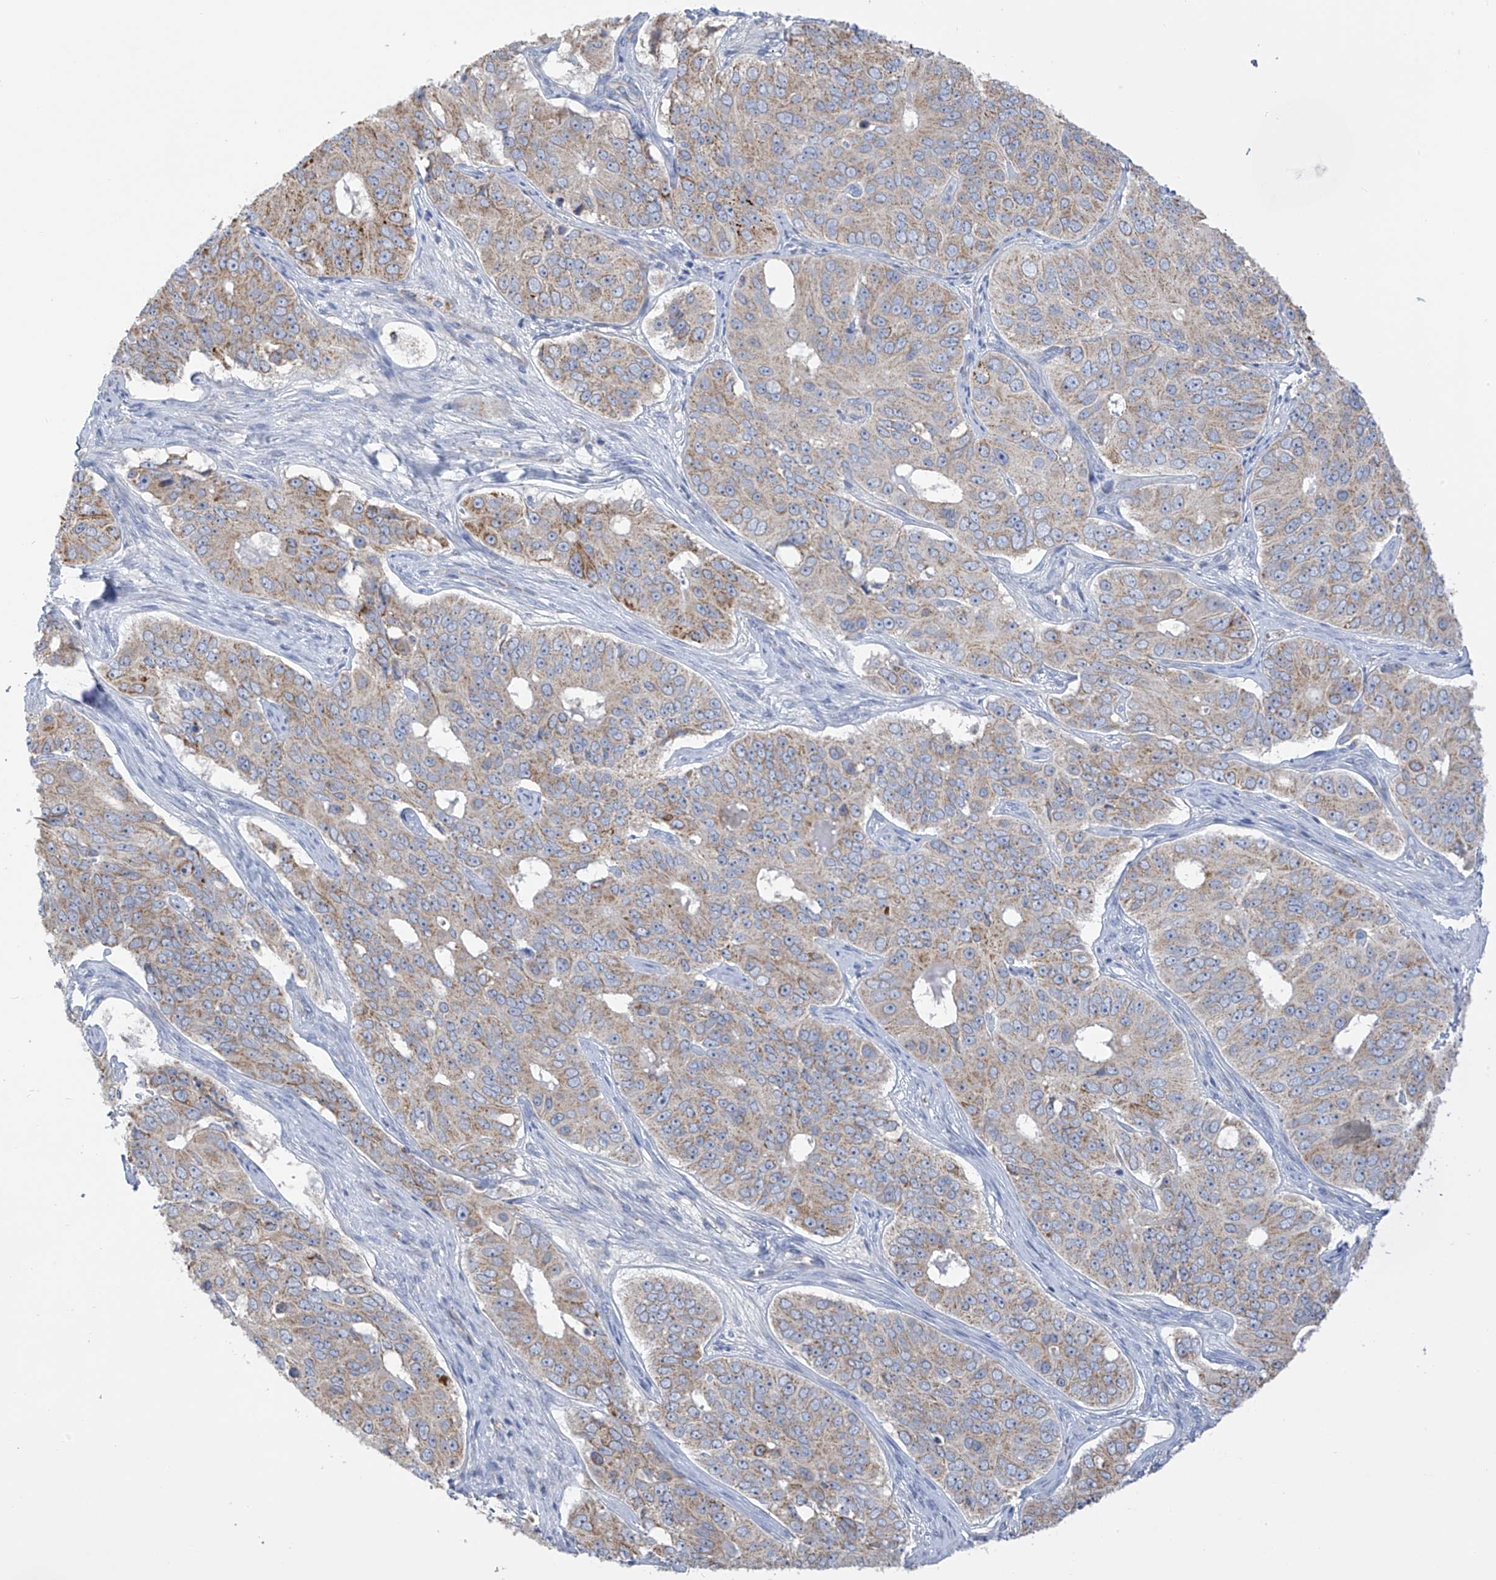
{"staining": {"intensity": "moderate", "quantity": "25%-75%", "location": "cytoplasmic/membranous"}, "tissue": "ovarian cancer", "cell_type": "Tumor cells", "image_type": "cancer", "snomed": [{"axis": "morphology", "description": "Carcinoma, endometroid"}, {"axis": "topography", "description": "Ovary"}], "caption": "Tumor cells show medium levels of moderate cytoplasmic/membranous positivity in approximately 25%-75% of cells in human endometroid carcinoma (ovarian).", "gene": "PNPT1", "patient": {"sex": "female", "age": 51}}